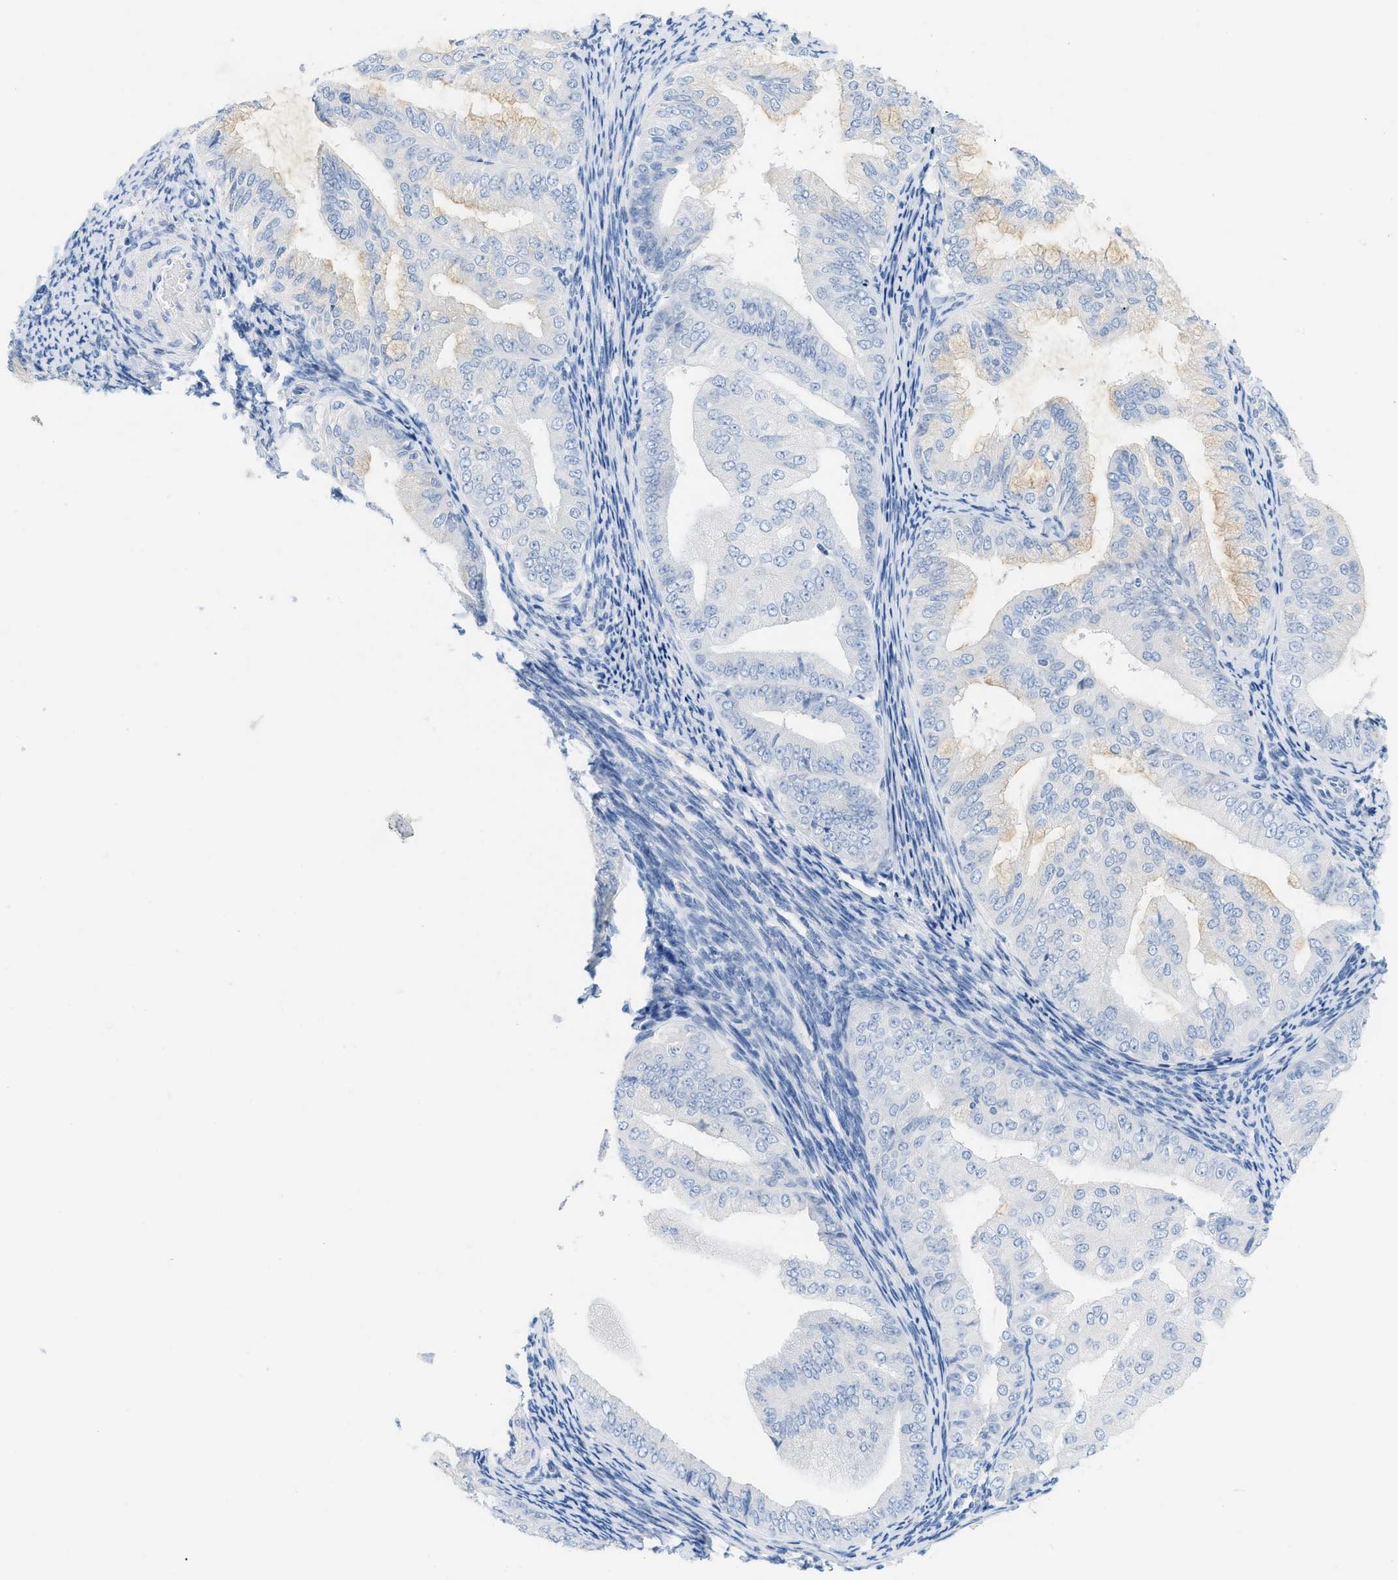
{"staining": {"intensity": "weak", "quantity": "<25%", "location": "cytoplasmic/membranous"}, "tissue": "endometrial cancer", "cell_type": "Tumor cells", "image_type": "cancer", "snomed": [{"axis": "morphology", "description": "Adenocarcinoma, NOS"}, {"axis": "topography", "description": "Endometrium"}], "caption": "A micrograph of human endometrial adenocarcinoma is negative for staining in tumor cells.", "gene": "PAPPA", "patient": {"sex": "female", "age": 63}}